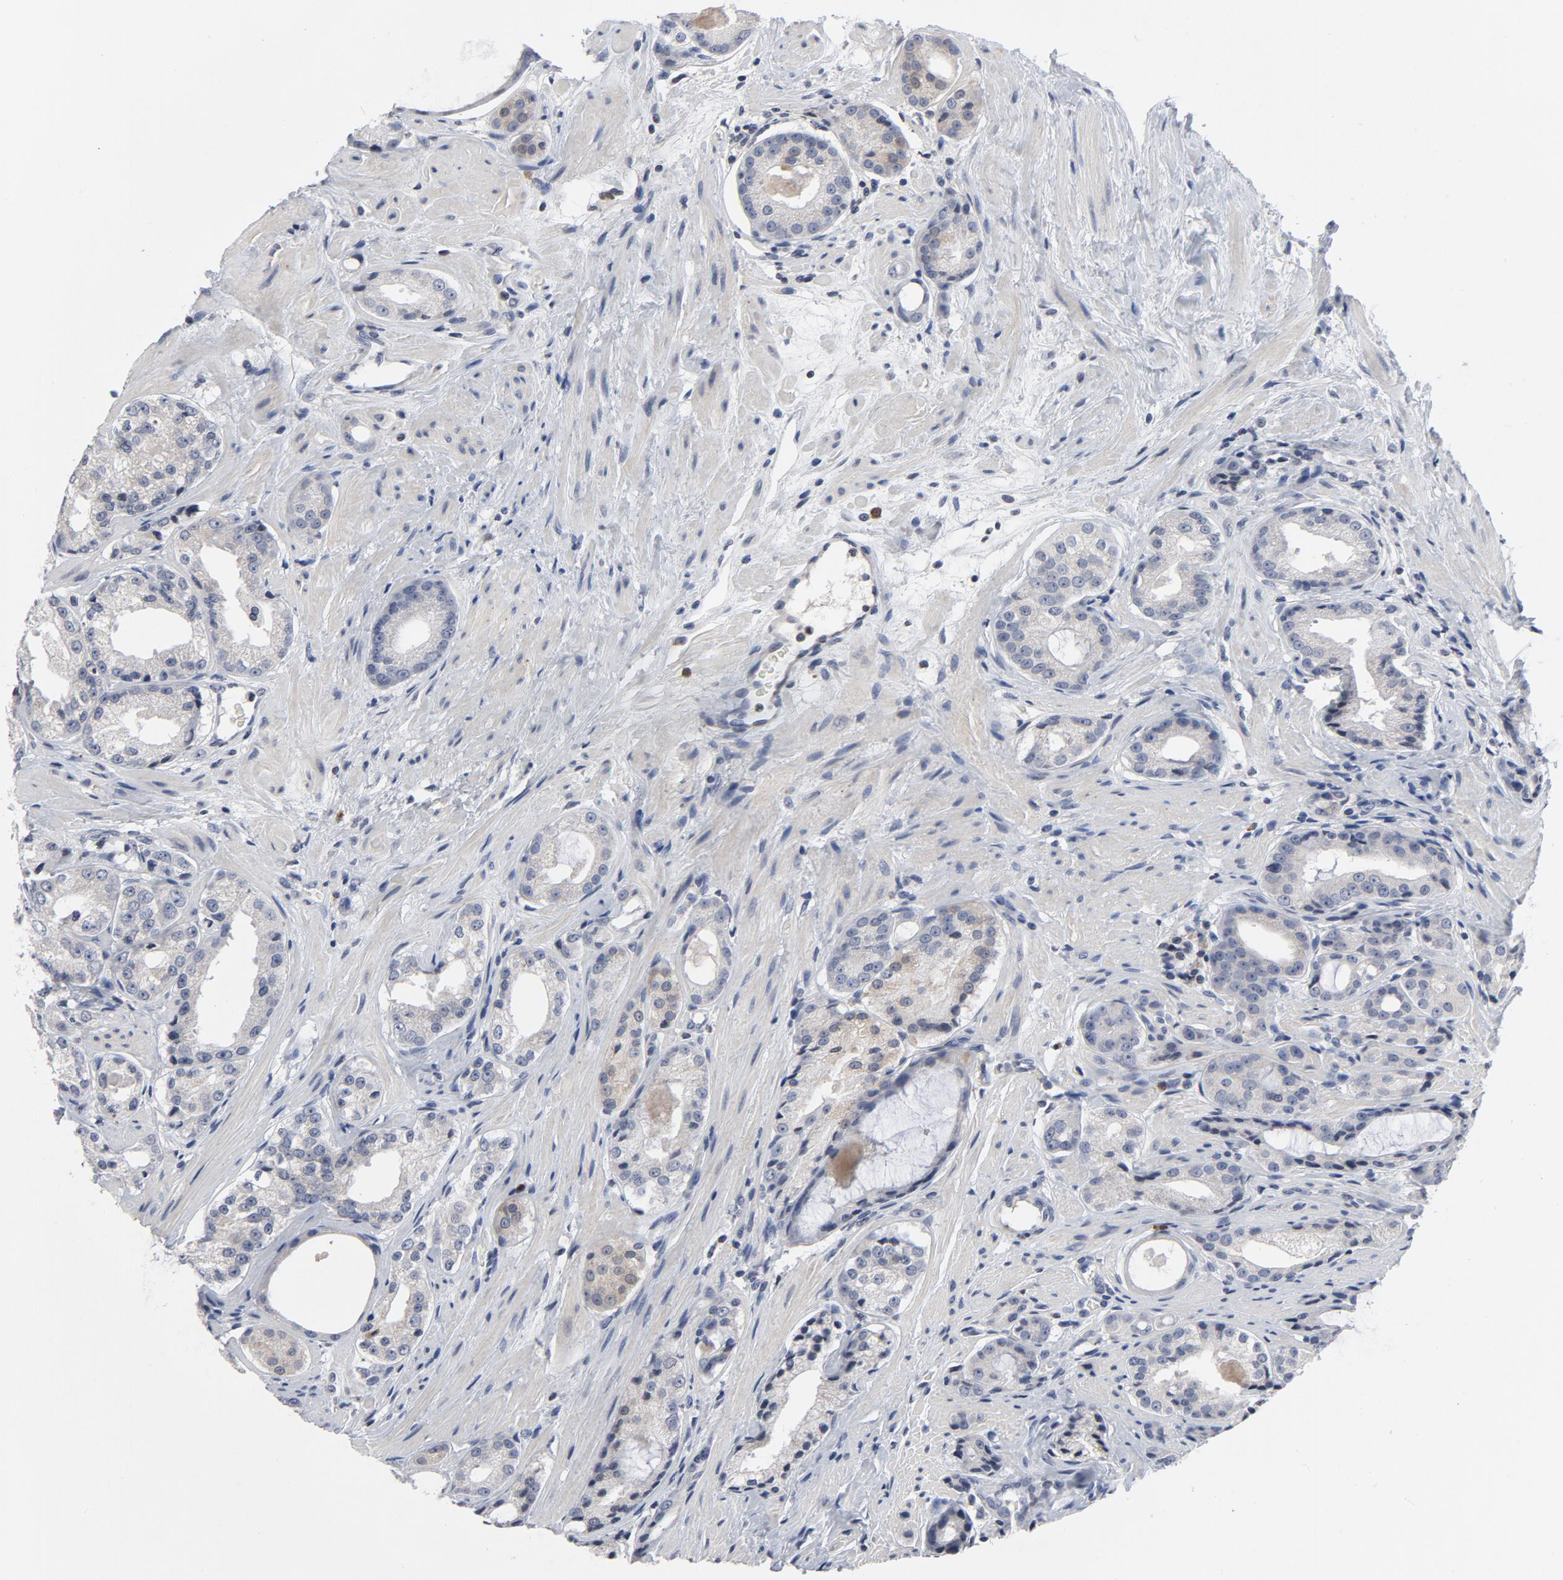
{"staining": {"intensity": "weak", "quantity": "<25%", "location": "cytoplasmic/membranous"}, "tissue": "prostate cancer", "cell_type": "Tumor cells", "image_type": "cancer", "snomed": [{"axis": "morphology", "description": "Adenocarcinoma, Medium grade"}, {"axis": "topography", "description": "Prostate"}], "caption": "Image shows no protein staining in tumor cells of medium-grade adenocarcinoma (prostate) tissue.", "gene": "TCL1A", "patient": {"sex": "male", "age": 60}}